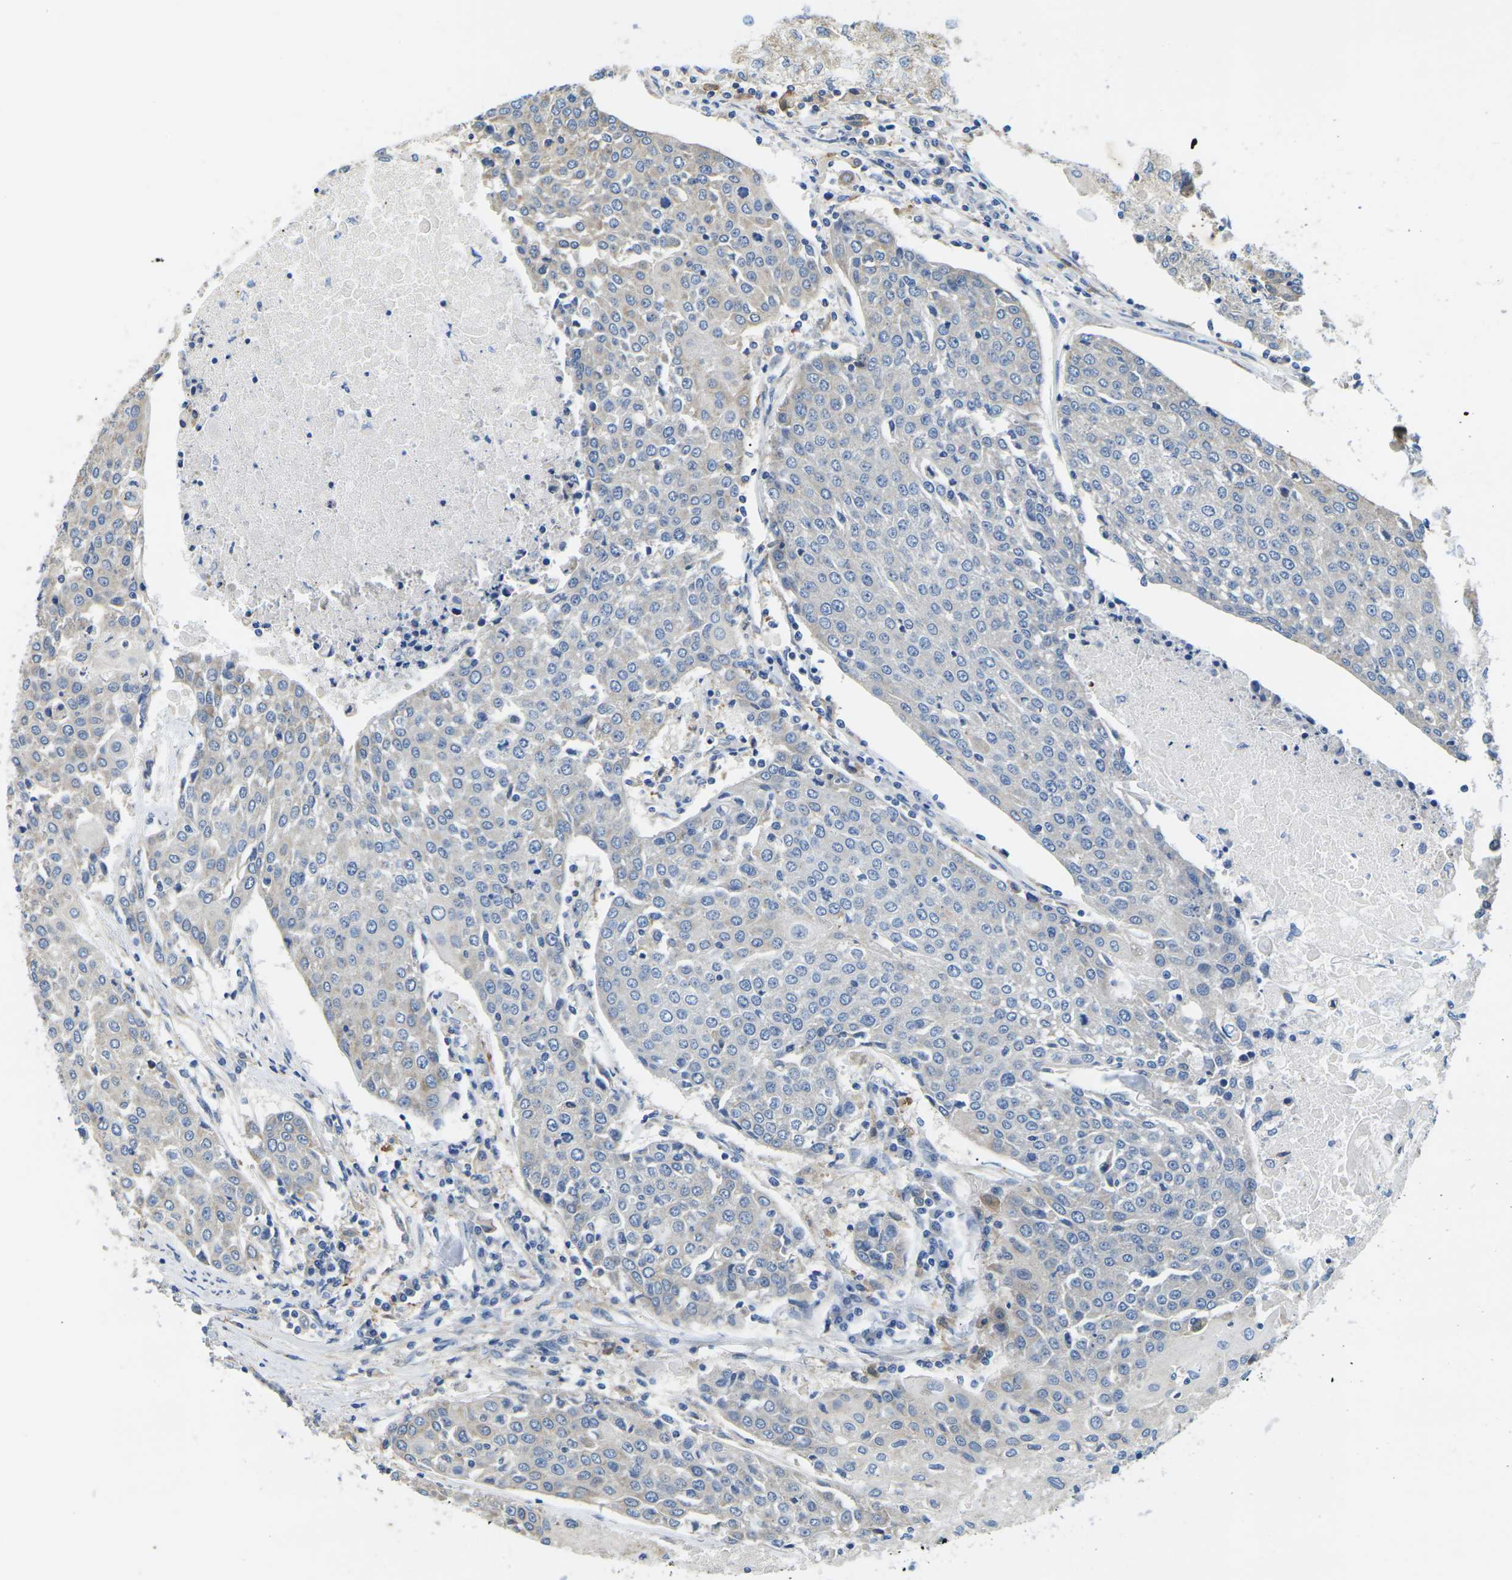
{"staining": {"intensity": "weak", "quantity": "<25%", "location": "cytoplasmic/membranous"}, "tissue": "urothelial cancer", "cell_type": "Tumor cells", "image_type": "cancer", "snomed": [{"axis": "morphology", "description": "Urothelial carcinoma, High grade"}, {"axis": "topography", "description": "Urinary bladder"}], "caption": "The immunohistochemistry (IHC) micrograph has no significant expression in tumor cells of urothelial cancer tissue.", "gene": "TMEFF2", "patient": {"sex": "female", "age": 85}}